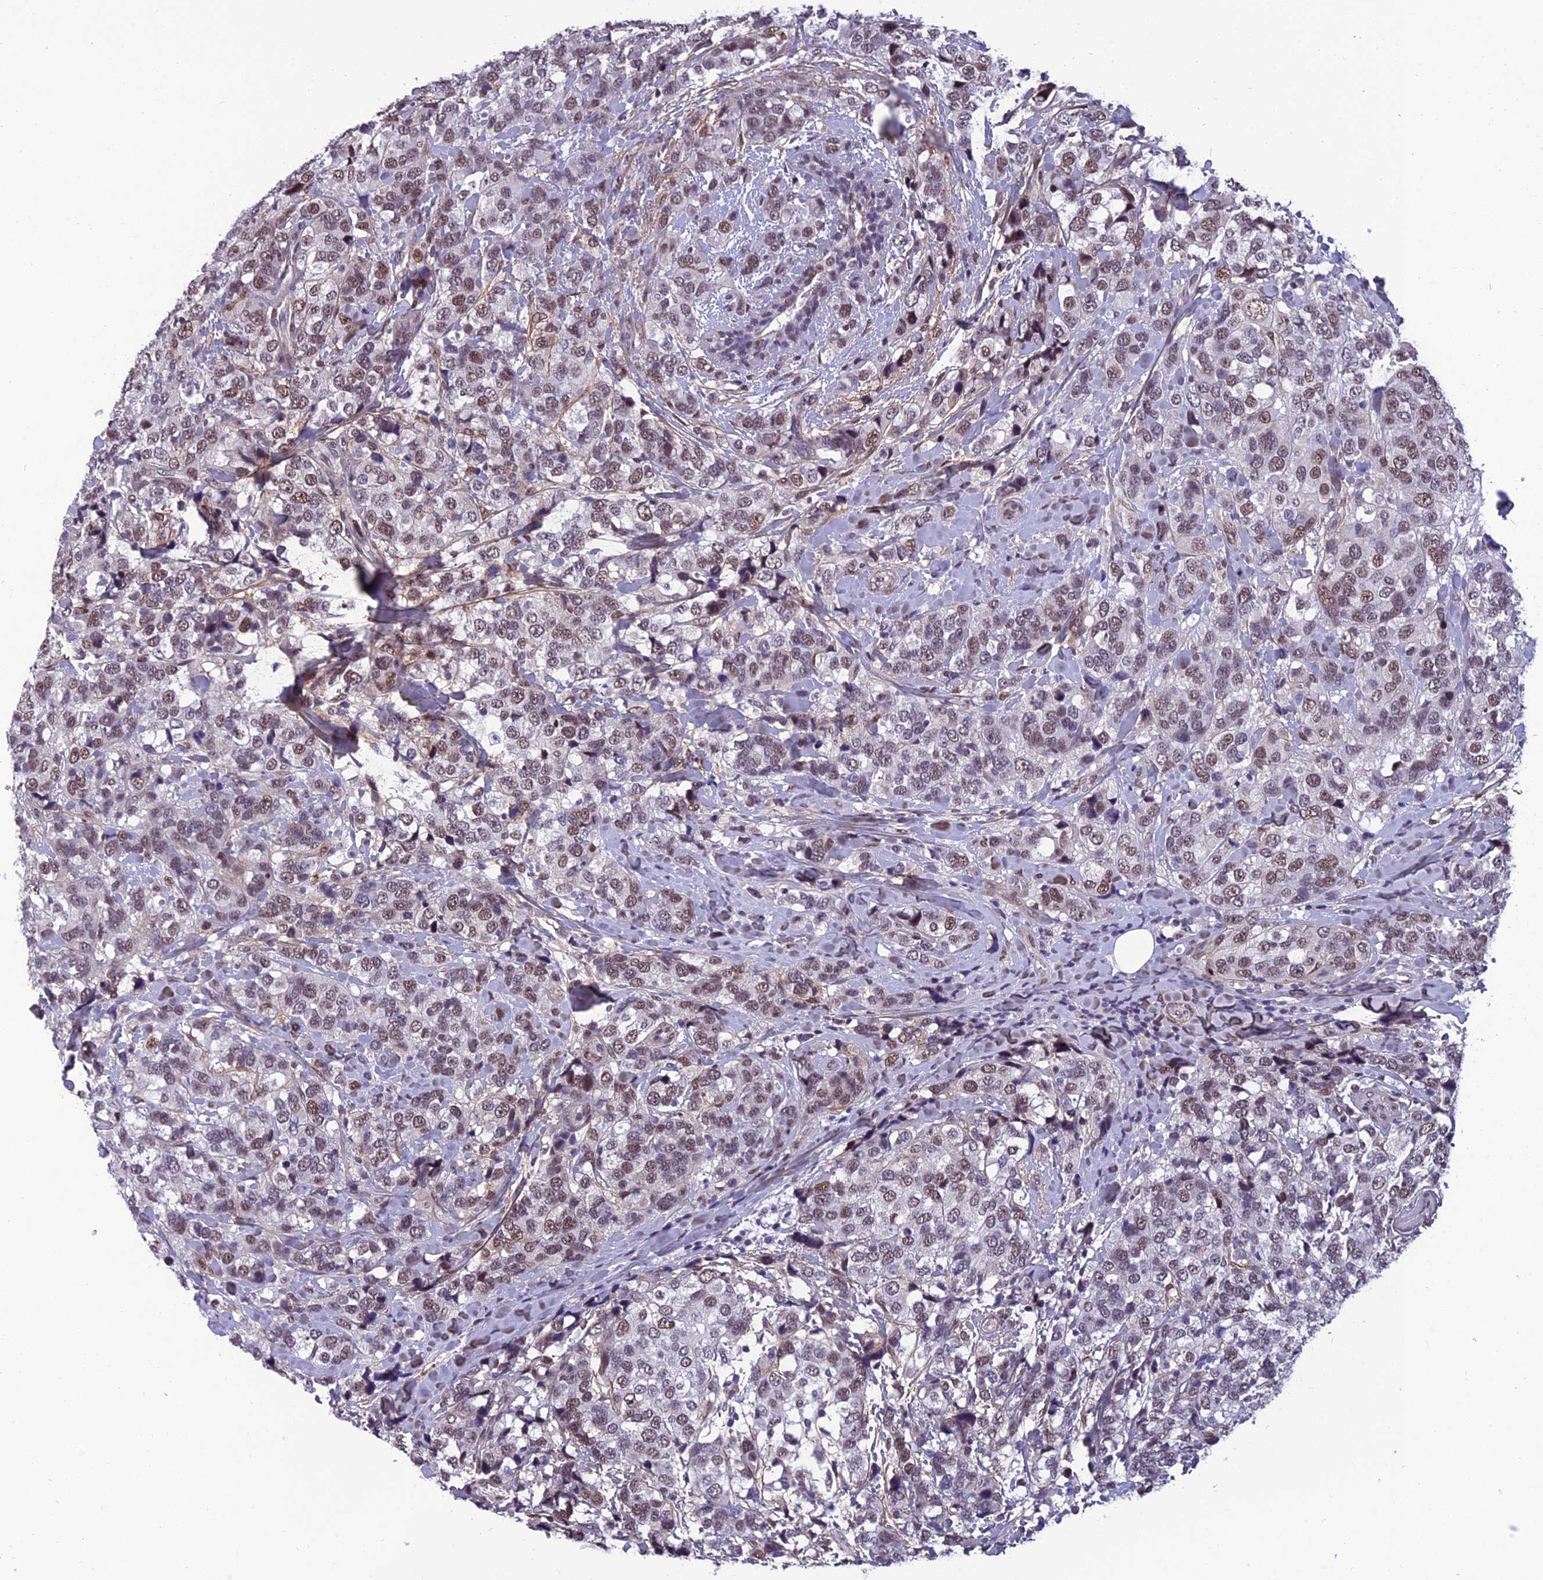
{"staining": {"intensity": "moderate", "quantity": ">75%", "location": "nuclear"}, "tissue": "breast cancer", "cell_type": "Tumor cells", "image_type": "cancer", "snomed": [{"axis": "morphology", "description": "Lobular carcinoma"}, {"axis": "topography", "description": "Breast"}], "caption": "Immunohistochemistry (DAB) staining of breast cancer (lobular carcinoma) demonstrates moderate nuclear protein expression in approximately >75% of tumor cells. Using DAB (brown) and hematoxylin (blue) stains, captured at high magnification using brightfield microscopy.", "gene": "RSRC1", "patient": {"sex": "female", "age": 59}}